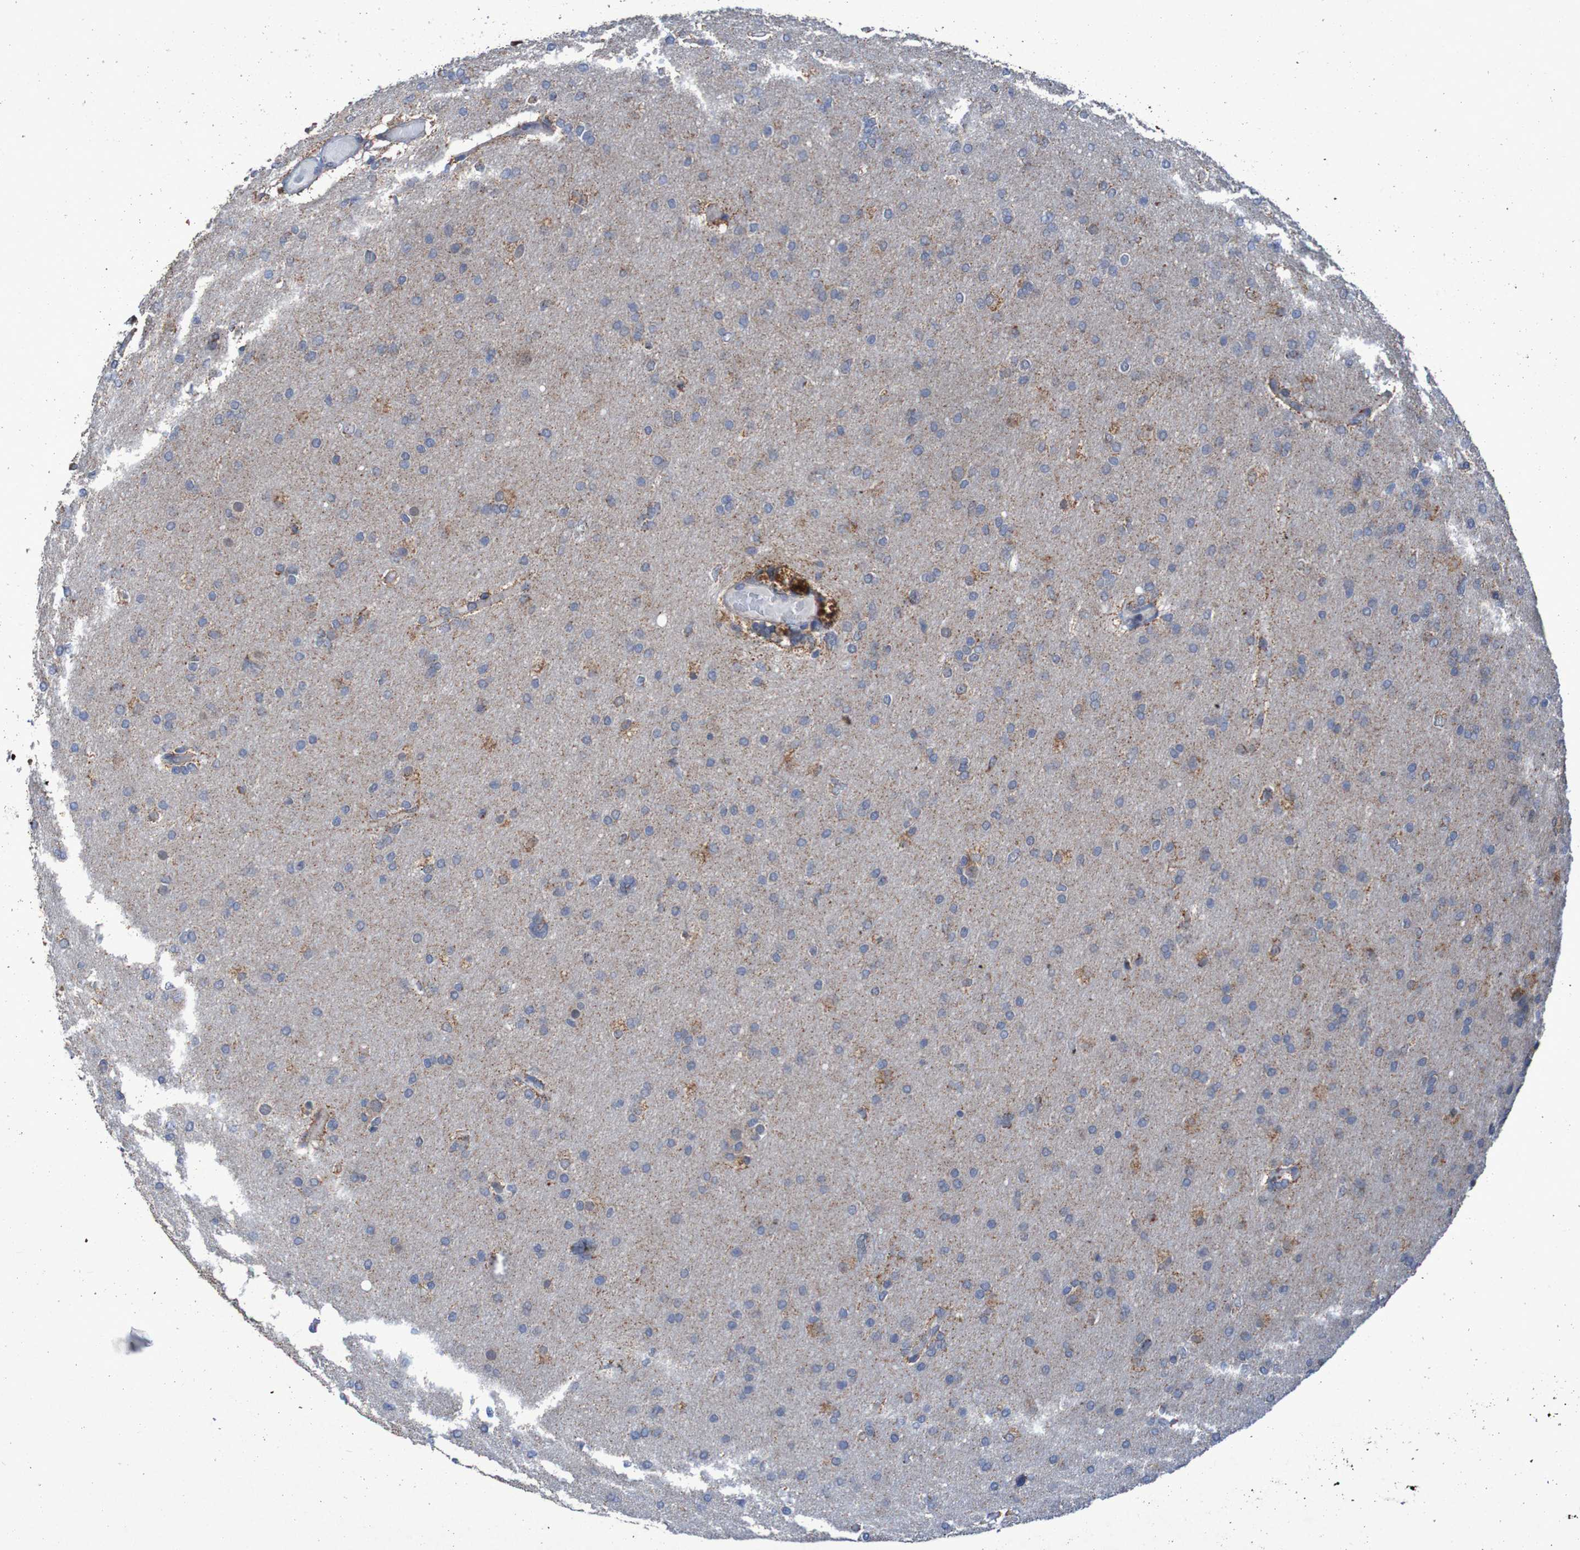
{"staining": {"intensity": "moderate", "quantity": "<25%", "location": "cytoplasmic/membranous"}, "tissue": "glioma", "cell_type": "Tumor cells", "image_type": "cancer", "snomed": [{"axis": "morphology", "description": "Glioma, malignant, High grade"}, {"axis": "topography", "description": "Cerebral cortex"}], "caption": "Immunohistochemical staining of malignant high-grade glioma displays low levels of moderate cytoplasmic/membranous expression in about <25% of tumor cells. The staining is performed using DAB (3,3'-diaminobenzidine) brown chromogen to label protein expression. The nuclei are counter-stained blue using hematoxylin.", "gene": "CCDC51", "patient": {"sex": "female", "age": 36}}